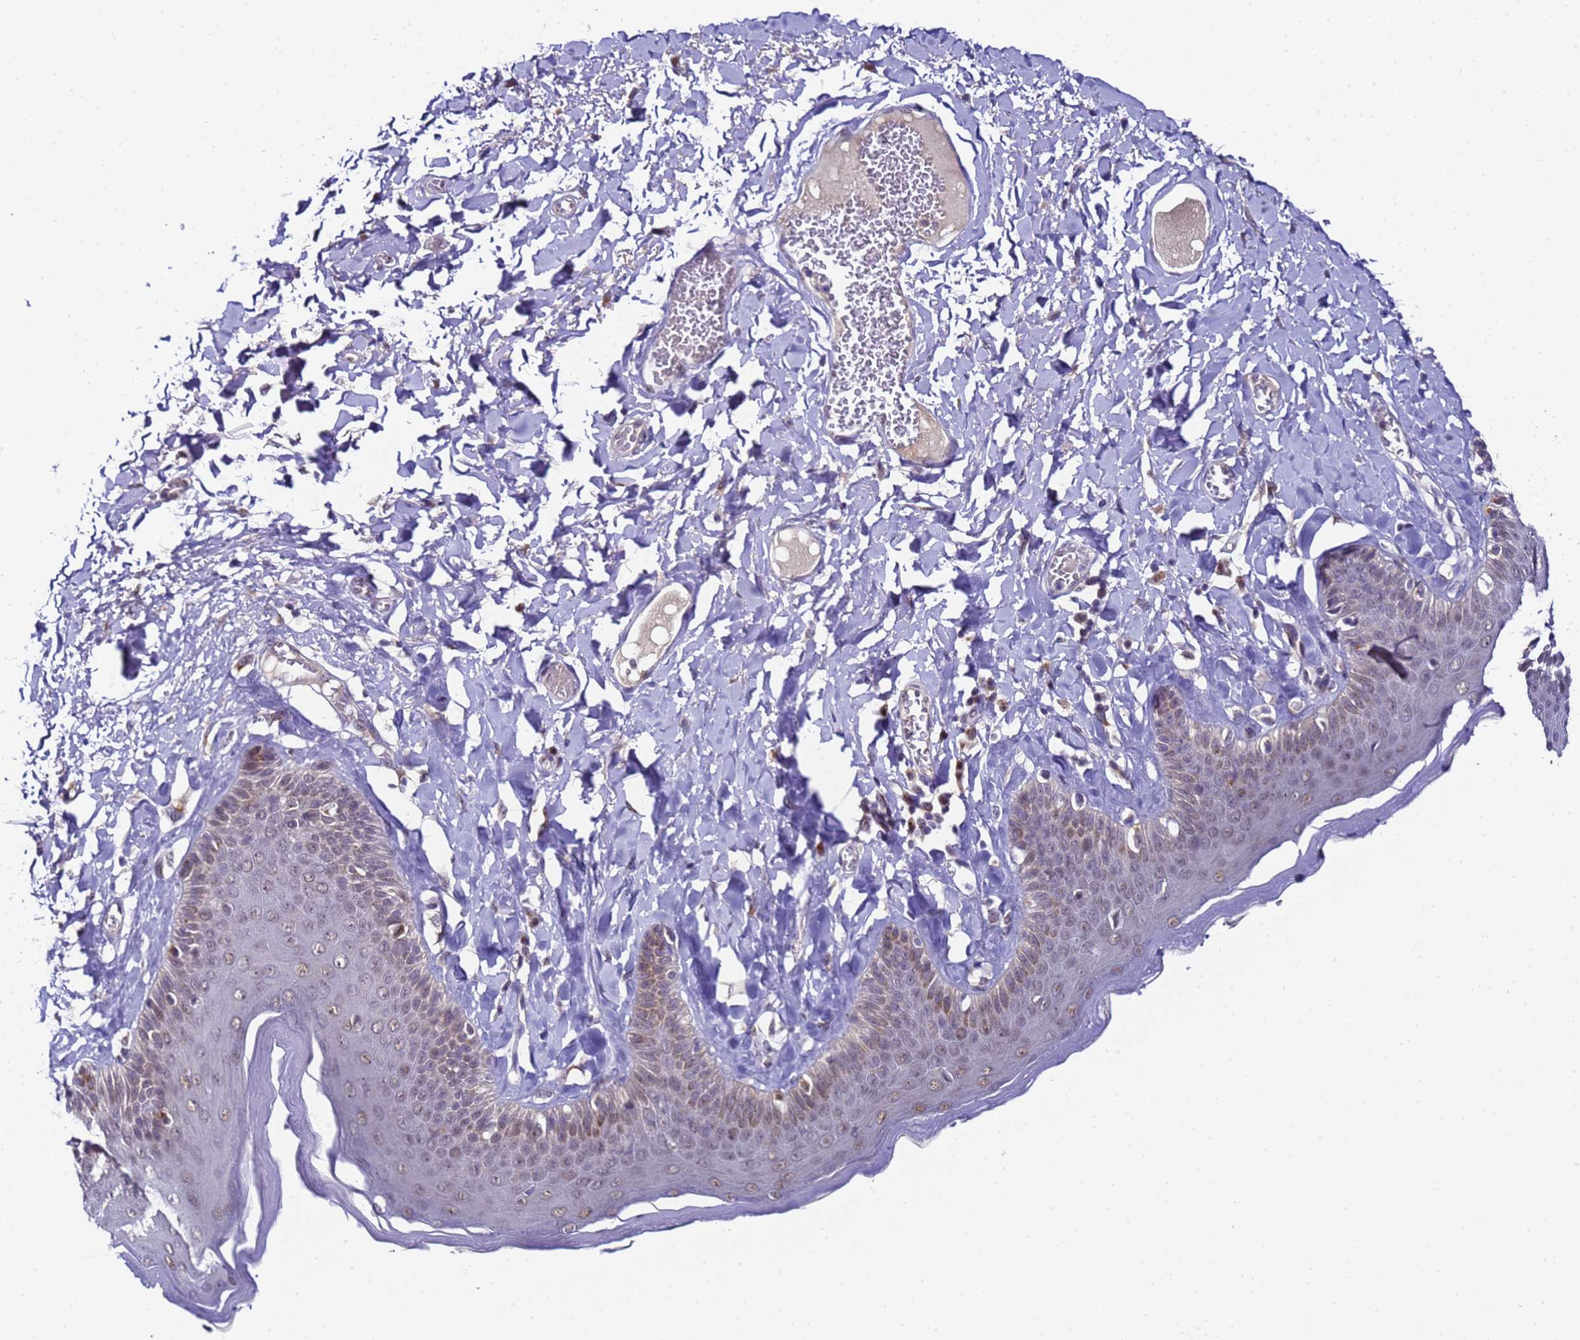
{"staining": {"intensity": "weak", "quantity": "<25%", "location": "cytoplasmic/membranous,nuclear"}, "tissue": "skin", "cell_type": "Epidermal cells", "image_type": "normal", "snomed": [{"axis": "morphology", "description": "Normal tissue, NOS"}, {"axis": "topography", "description": "Anal"}], "caption": "This micrograph is of benign skin stained with IHC to label a protein in brown with the nuclei are counter-stained blue. There is no positivity in epidermal cells.", "gene": "C19orf47", "patient": {"sex": "male", "age": 69}}